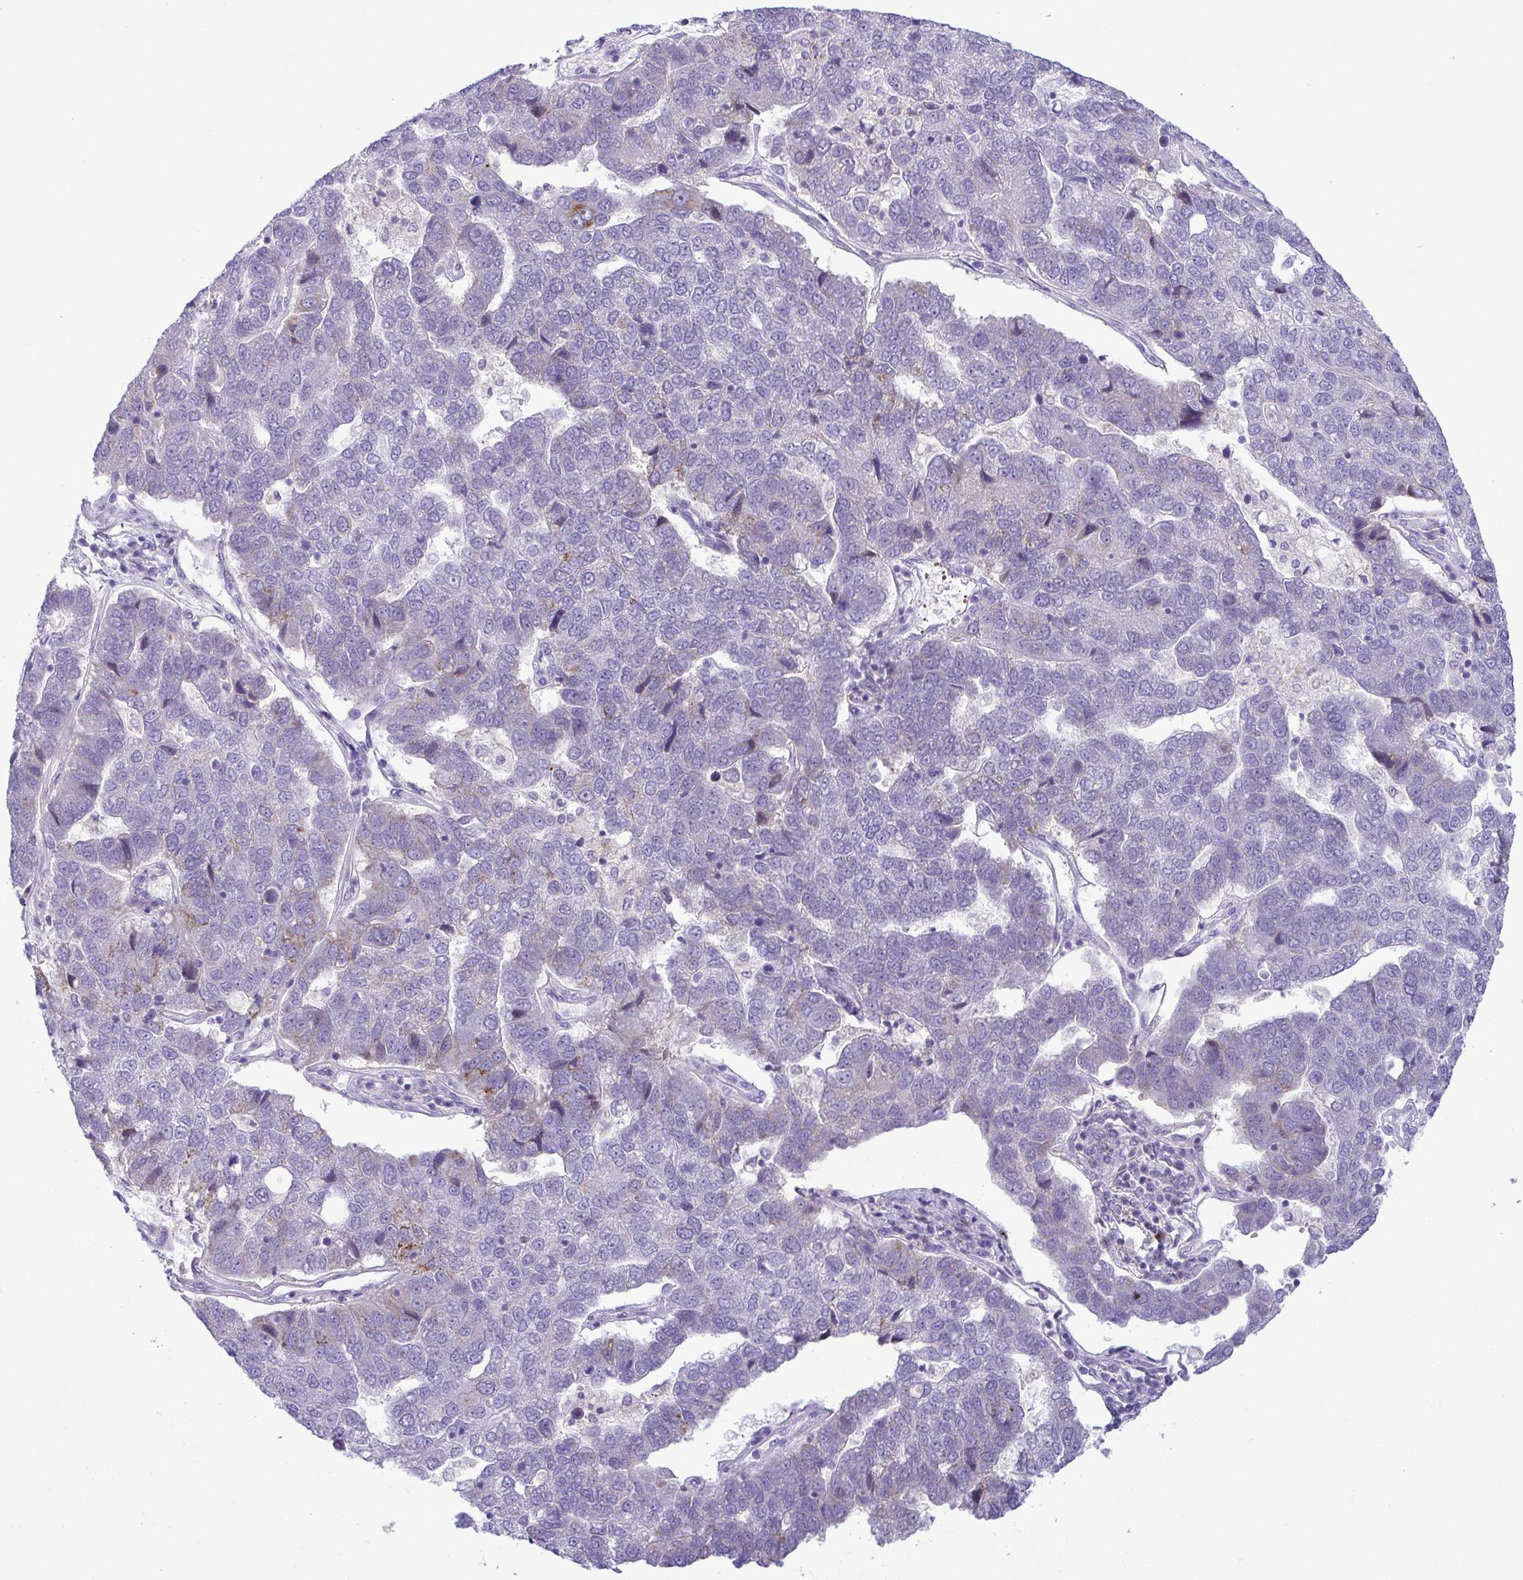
{"staining": {"intensity": "moderate", "quantity": "<25%", "location": "cytoplasmic/membranous"}, "tissue": "pancreatic cancer", "cell_type": "Tumor cells", "image_type": "cancer", "snomed": [{"axis": "morphology", "description": "Adenocarcinoma, NOS"}, {"axis": "topography", "description": "Pancreas"}], "caption": "Human pancreatic adenocarcinoma stained with a brown dye exhibits moderate cytoplasmic/membranous positive expression in approximately <25% of tumor cells.", "gene": "RGPD5", "patient": {"sex": "female", "age": 61}}